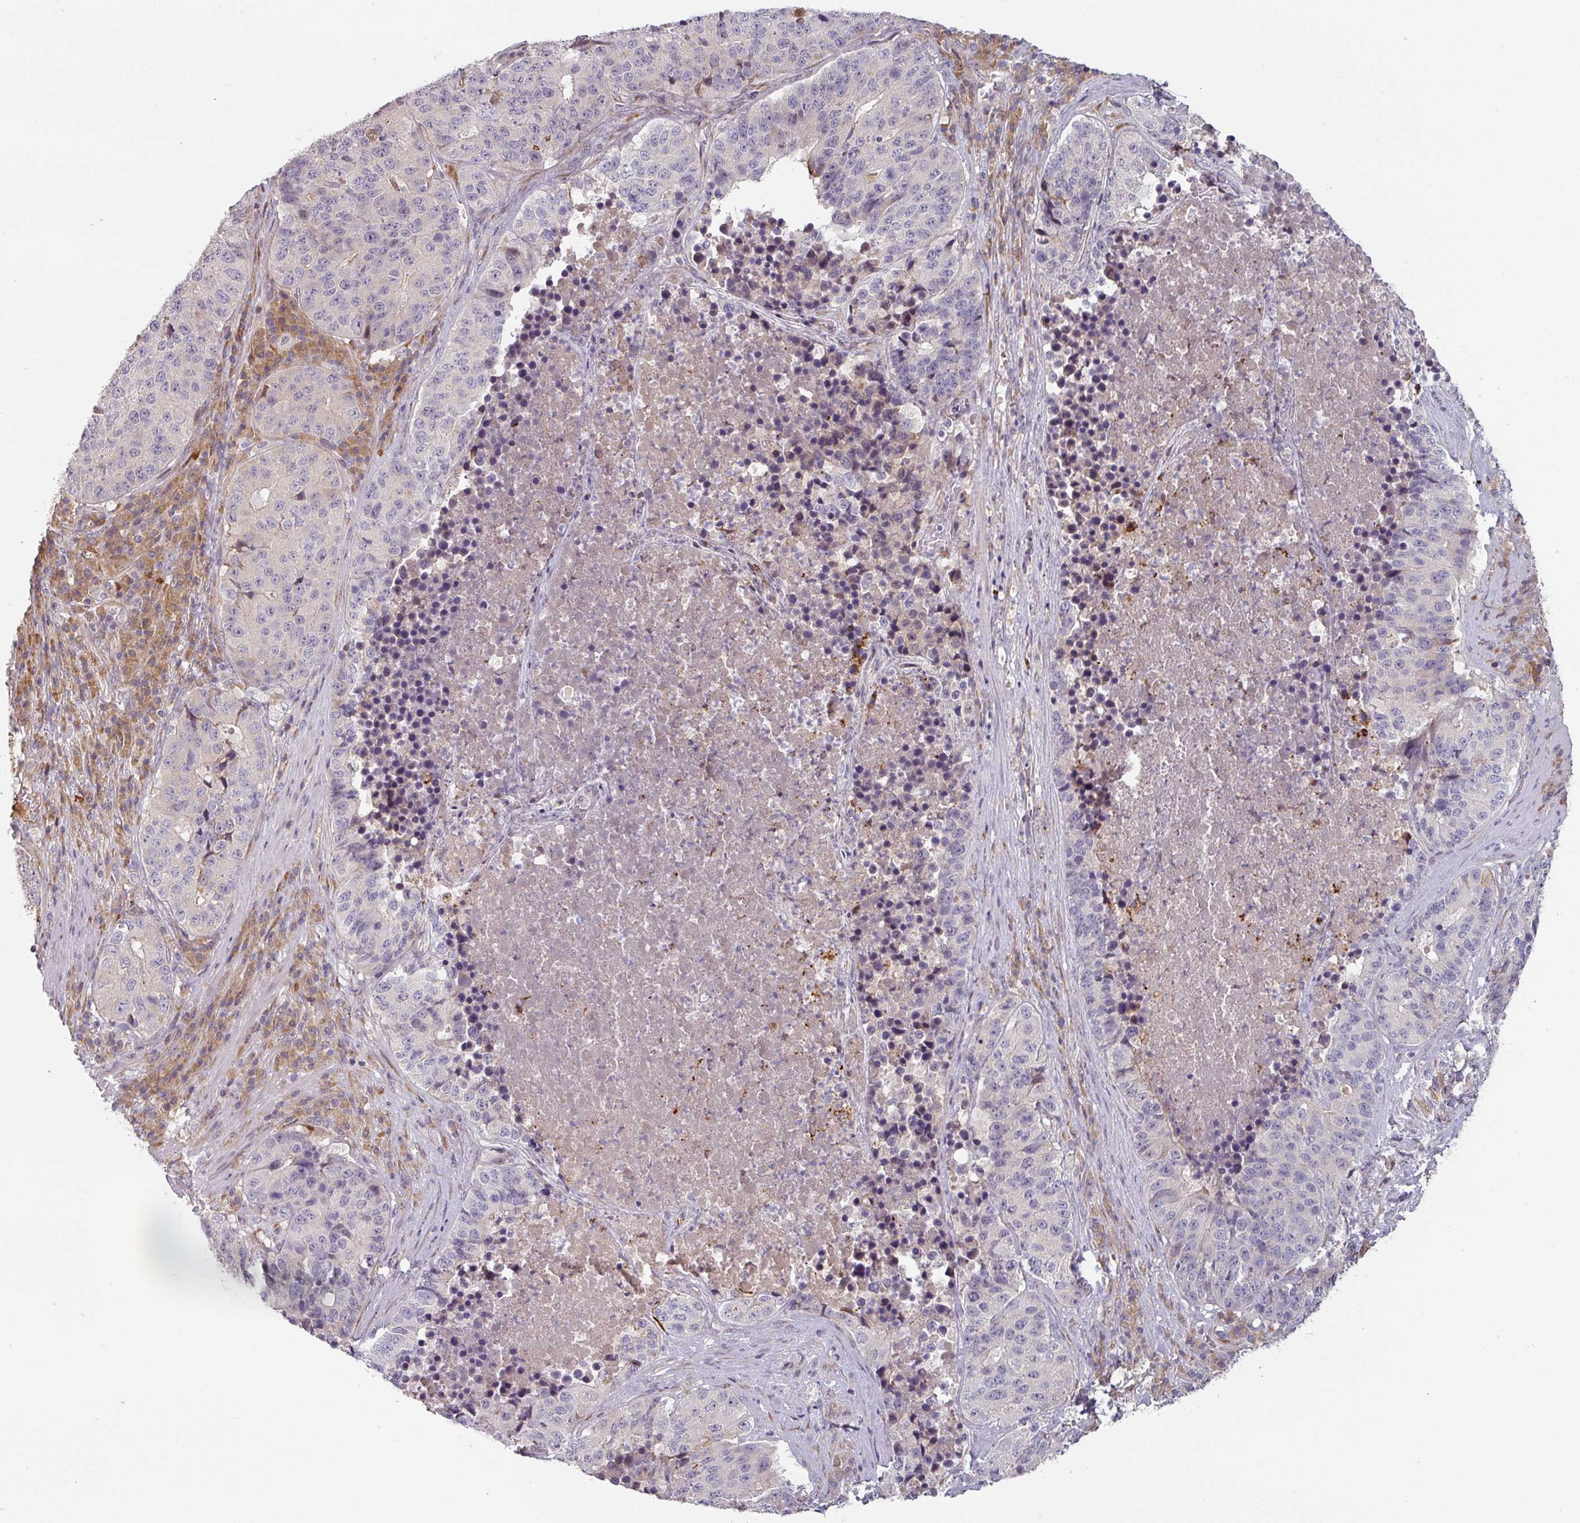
{"staining": {"intensity": "negative", "quantity": "none", "location": "none"}, "tissue": "stomach cancer", "cell_type": "Tumor cells", "image_type": "cancer", "snomed": [{"axis": "morphology", "description": "Adenocarcinoma, NOS"}, {"axis": "topography", "description": "Stomach"}], "caption": "Tumor cells show no significant protein staining in stomach cancer. (Immunohistochemistry, brightfield microscopy, high magnification).", "gene": "CEP78", "patient": {"sex": "male", "age": 71}}